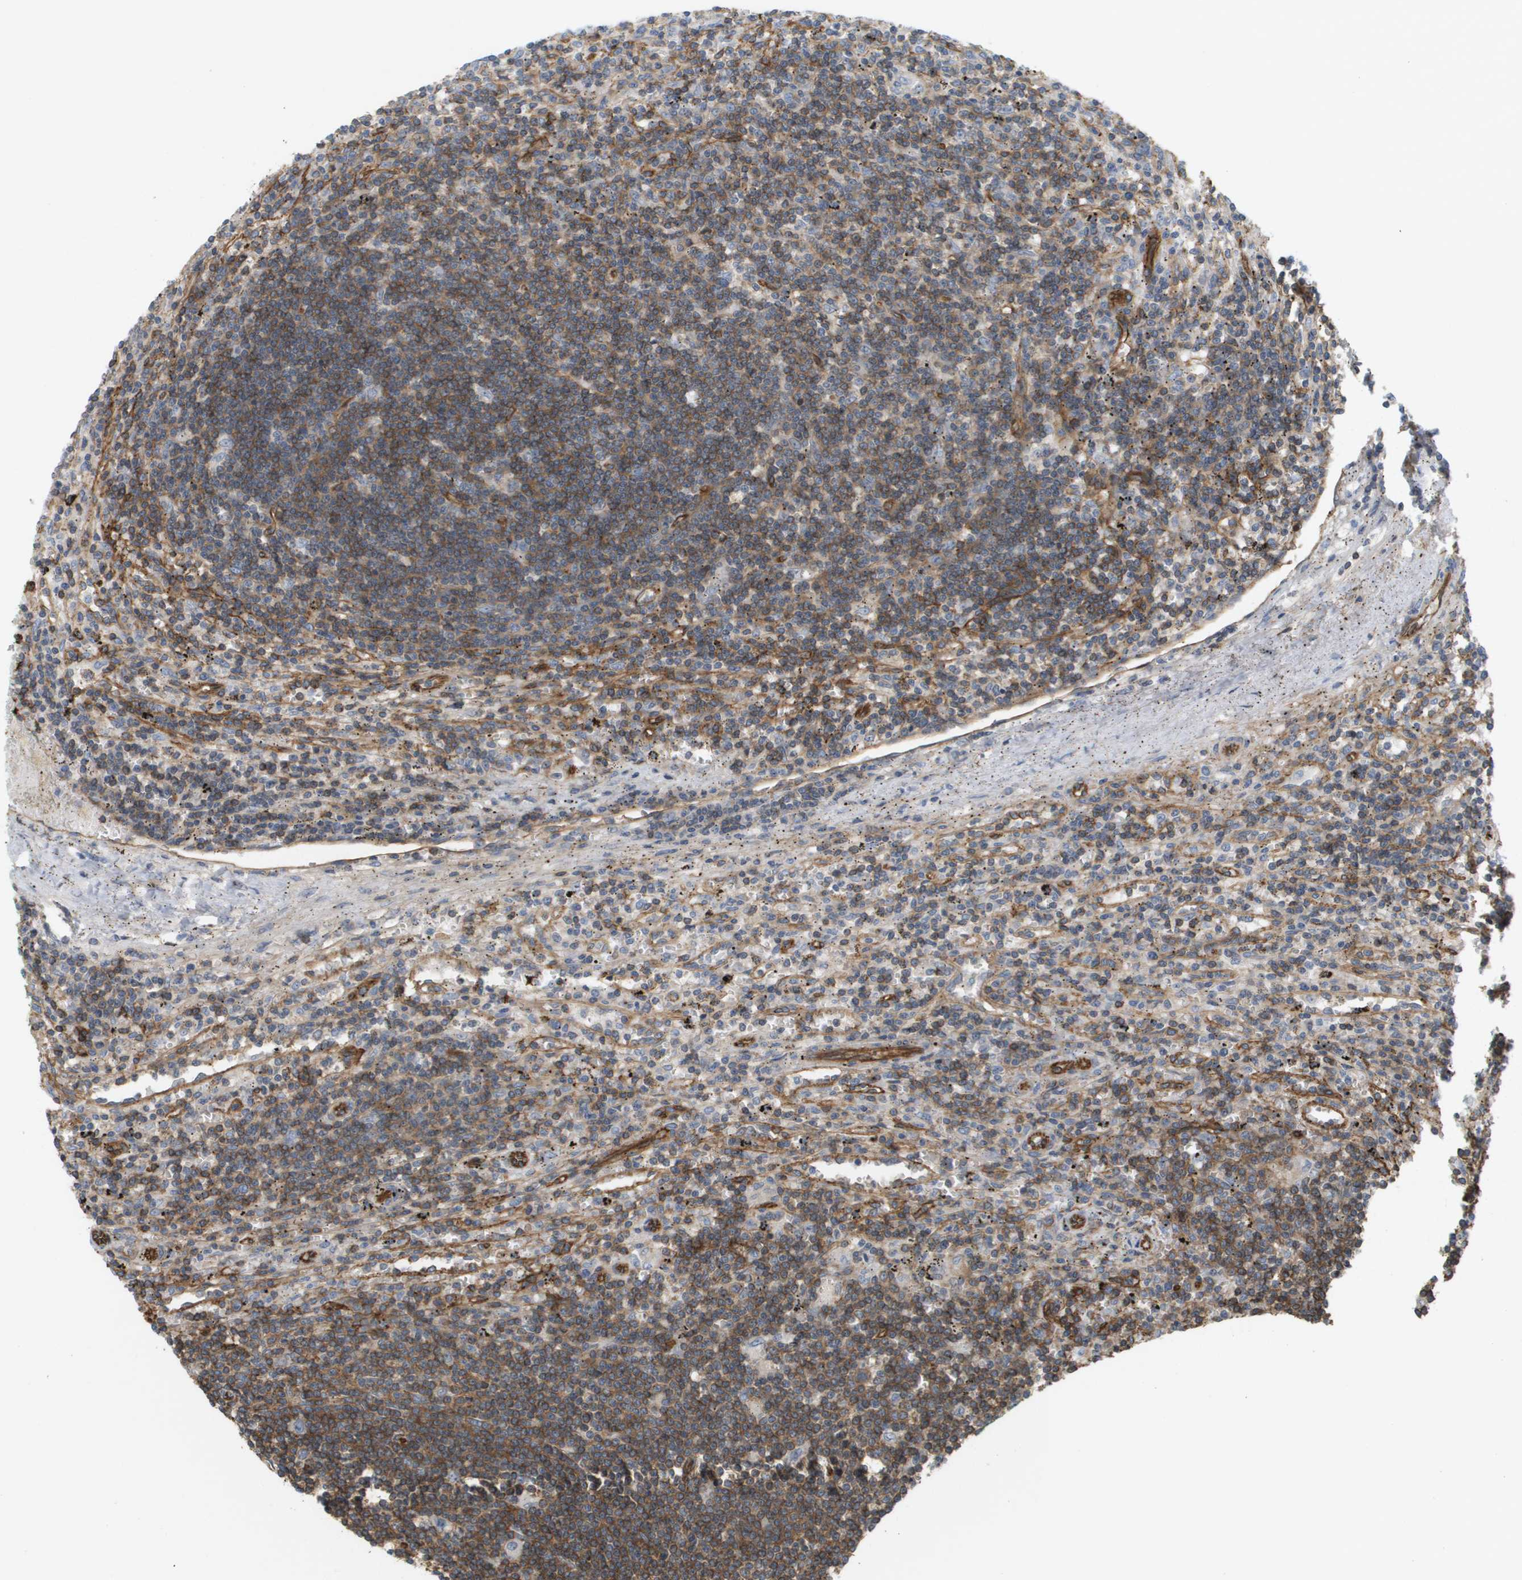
{"staining": {"intensity": "weak", "quantity": "25%-75%", "location": "cytoplasmic/membranous"}, "tissue": "lymphoma", "cell_type": "Tumor cells", "image_type": "cancer", "snomed": [{"axis": "morphology", "description": "Malignant lymphoma, non-Hodgkin's type, Low grade"}, {"axis": "topography", "description": "Spleen"}], "caption": "This photomicrograph shows lymphoma stained with immunohistochemistry (IHC) to label a protein in brown. The cytoplasmic/membranous of tumor cells show weak positivity for the protein. Nuclei are counter-stained blue.", "gene": "SGMS2", "patient": {"sex": "male", "age": 76}}